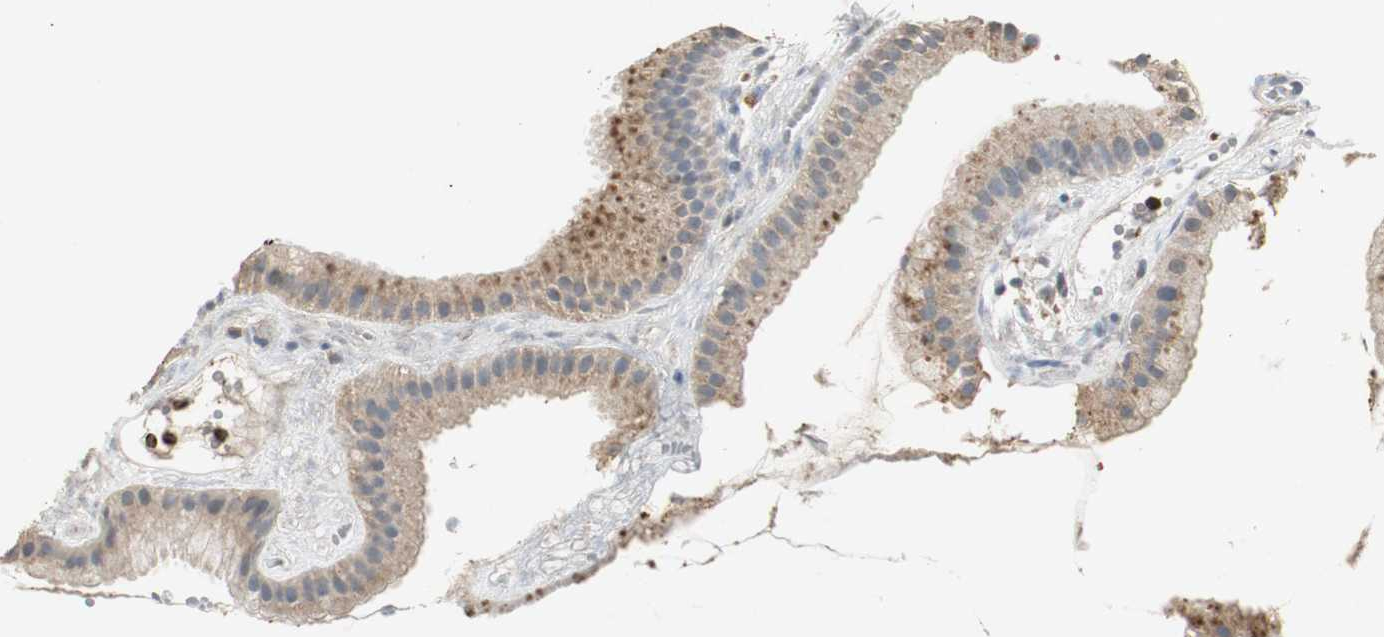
{"staining": {"intensity": "moderate", "quantity": ">75%", "location": "cytoplasmic/membranous"}, "tissue": "gallbladder", "cell_type": "Glandular cells", "image_type": "normal", "snomed": [{"axis": "morphology", "description": "Normal tissue, NOS"}, {"axis": "topography", "description": "Gallbladder"}], "caption": "The image displays immunohistochemical staining of benign gallbladder. There is moderate cytoplasmic/membranous staining is appreciated in about >75% of glandular cells.", "gene": "JTB", "patient": {"sex": "female", "age": 64}}